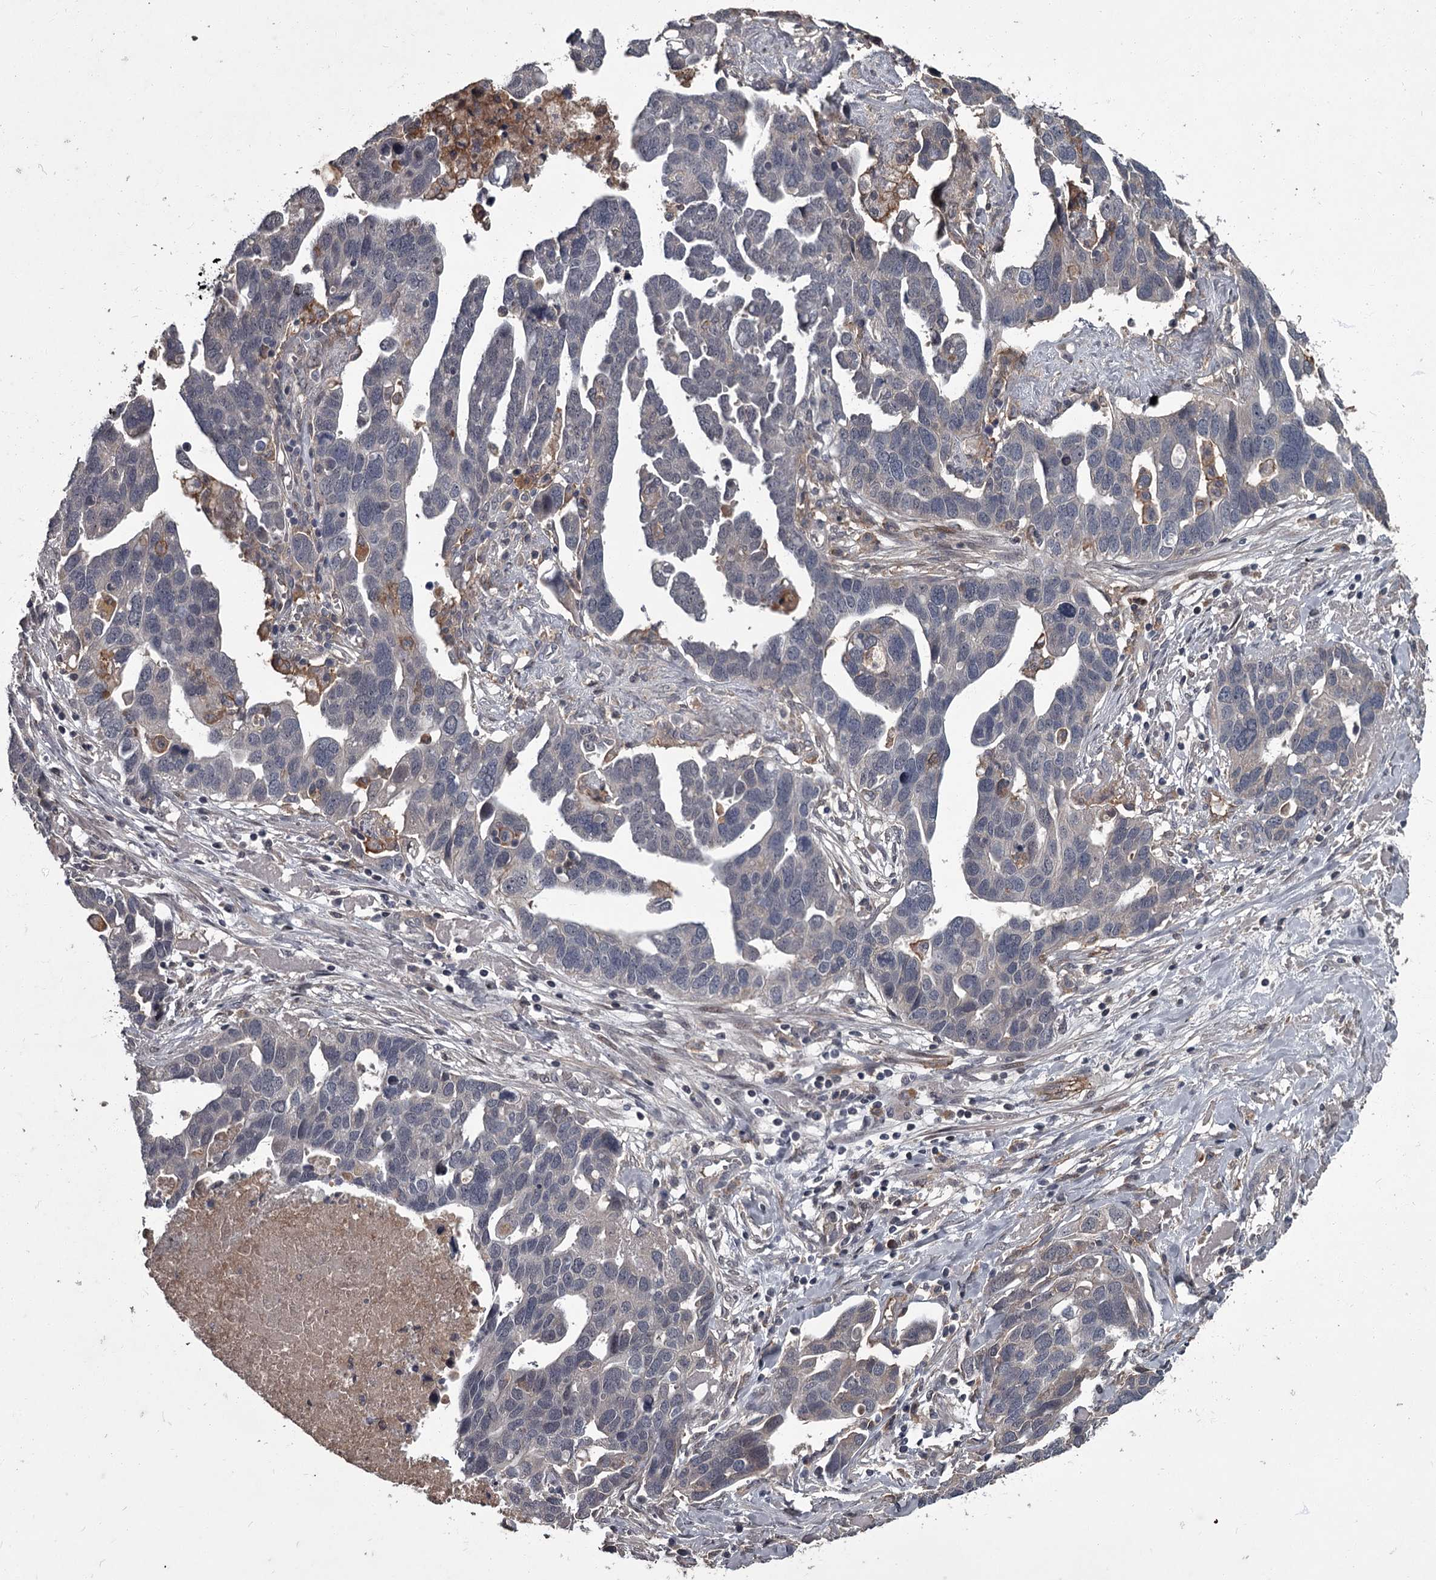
{"staining": {"intensity": "negative", "quantity": "none", "location": "none"}, "tissue": "ovarian cancer", "cell_type": "Tumor cells", "image_type": "cancer", "snomed": [{"axis": "morphology", "description": "Cystadenocarcinoma, serous, NOS"}, {"axis": "topography", "description": "Ovary"}], "caption": "There is no significant positivity in tumor cells of ovarian cancer (serous cystadenocarcinoma).", "gene": "FLVCR2", "patient": {"sex": "female", "age": 54}}